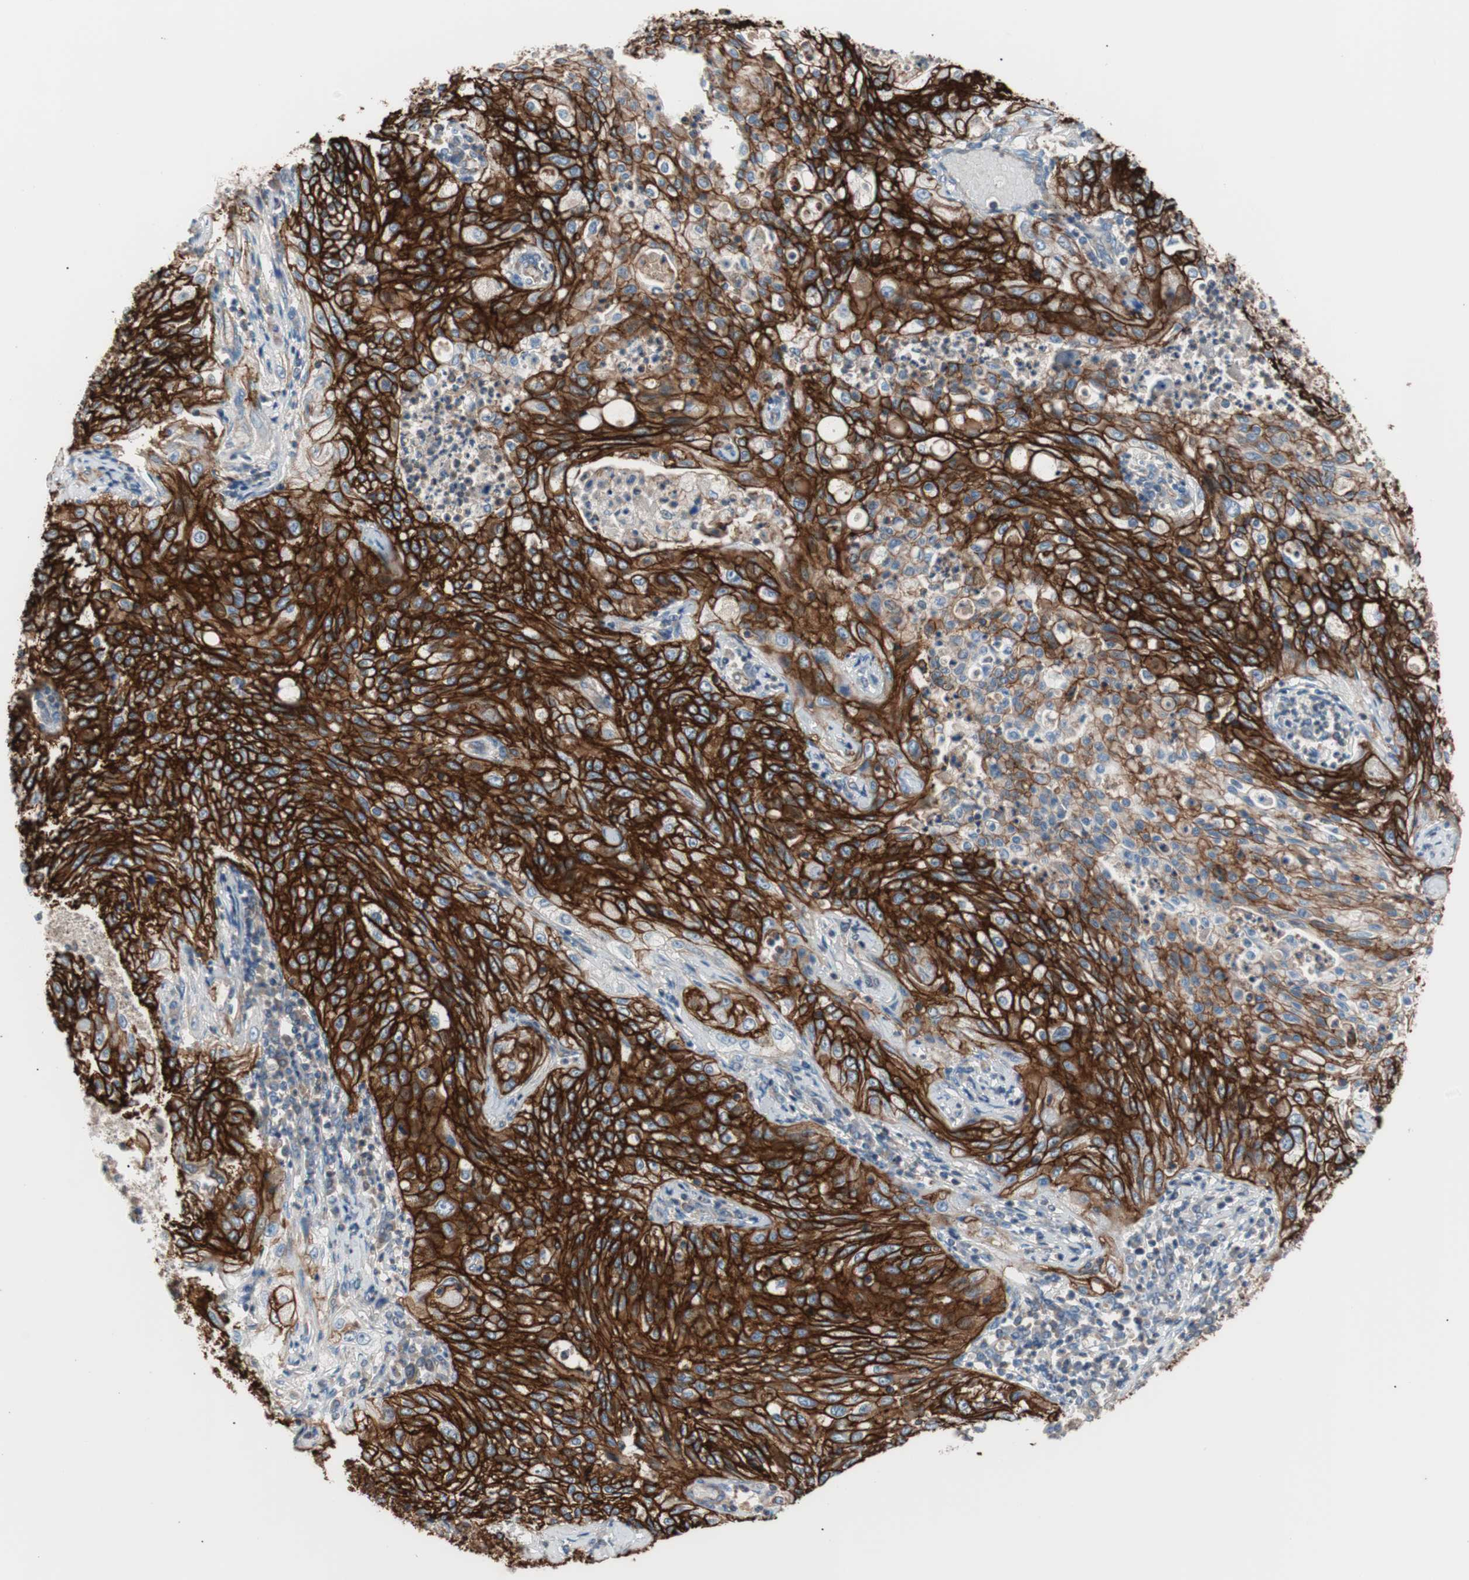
{"staining": {"intensity": "strong", "quantity": ">75%", "location": "cytoplasmic/membranous"}, "tissue": "lung cancer", "cell_type": "Tumor cells", "image_type": "cancer", "snomed": [{"axis": "morphology", "description": "Inflammation, NOS"}, {"axis": "morphology", "description": "Squamous cell carcinoma, NOS"}, {"axis": "topography", "description": "Lymph node"}, {"axis": "topography", "description": "Soft tissue"}, {"axis": "topography", "description": "Lung"}], "caption": "This is an image of IHC staining of lung squamous cell carcinoma, which shows strong staining in the cytoplasmic/membranous of tumor cells.", "gene": "GPR160", "patient": {"sex": "male", "age": 66}}